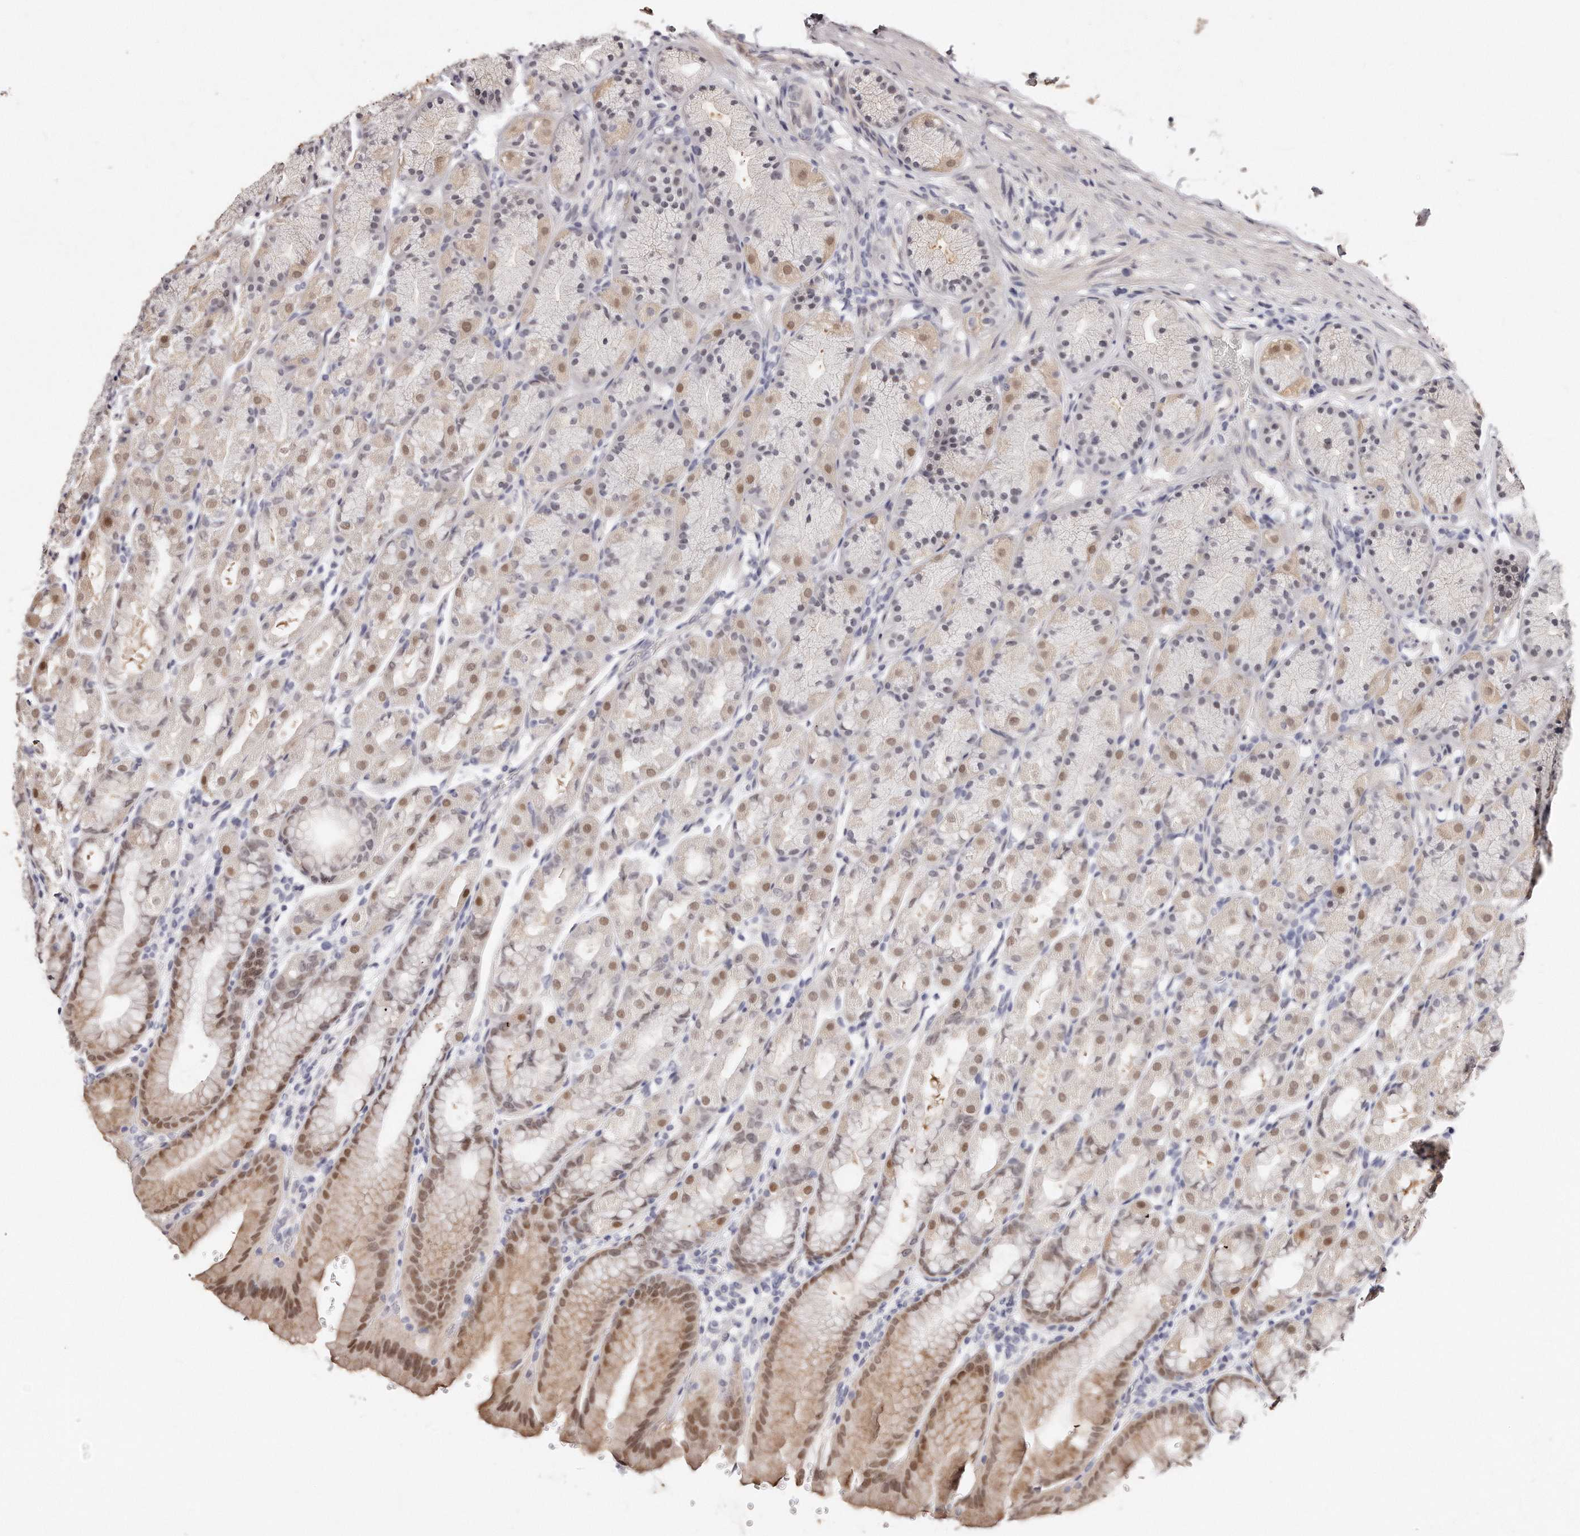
{"staining": {"intensity": "moderate", "quantity": "25%-75%", "location": "cytoplasmic/membranous,nuclear"}, "tissue": "stomach", "cell_type": "Glandular cells", "image_type": "normal", "snomed": [{"axis": "morphology", "description": "Normal tissue, NOS"}, {"axis": "topography", "description": "Stomach"}], "caption": "Protein analysis of normal stomach reveals moderate cytoplasmic/membranous,nuclear staining in approximately 25%-75% of glandular cells. (IHC, brightfield microscopy, high magnification).", "gene": "CASZ1", "patient": {"sex": "male", "age": 42}}